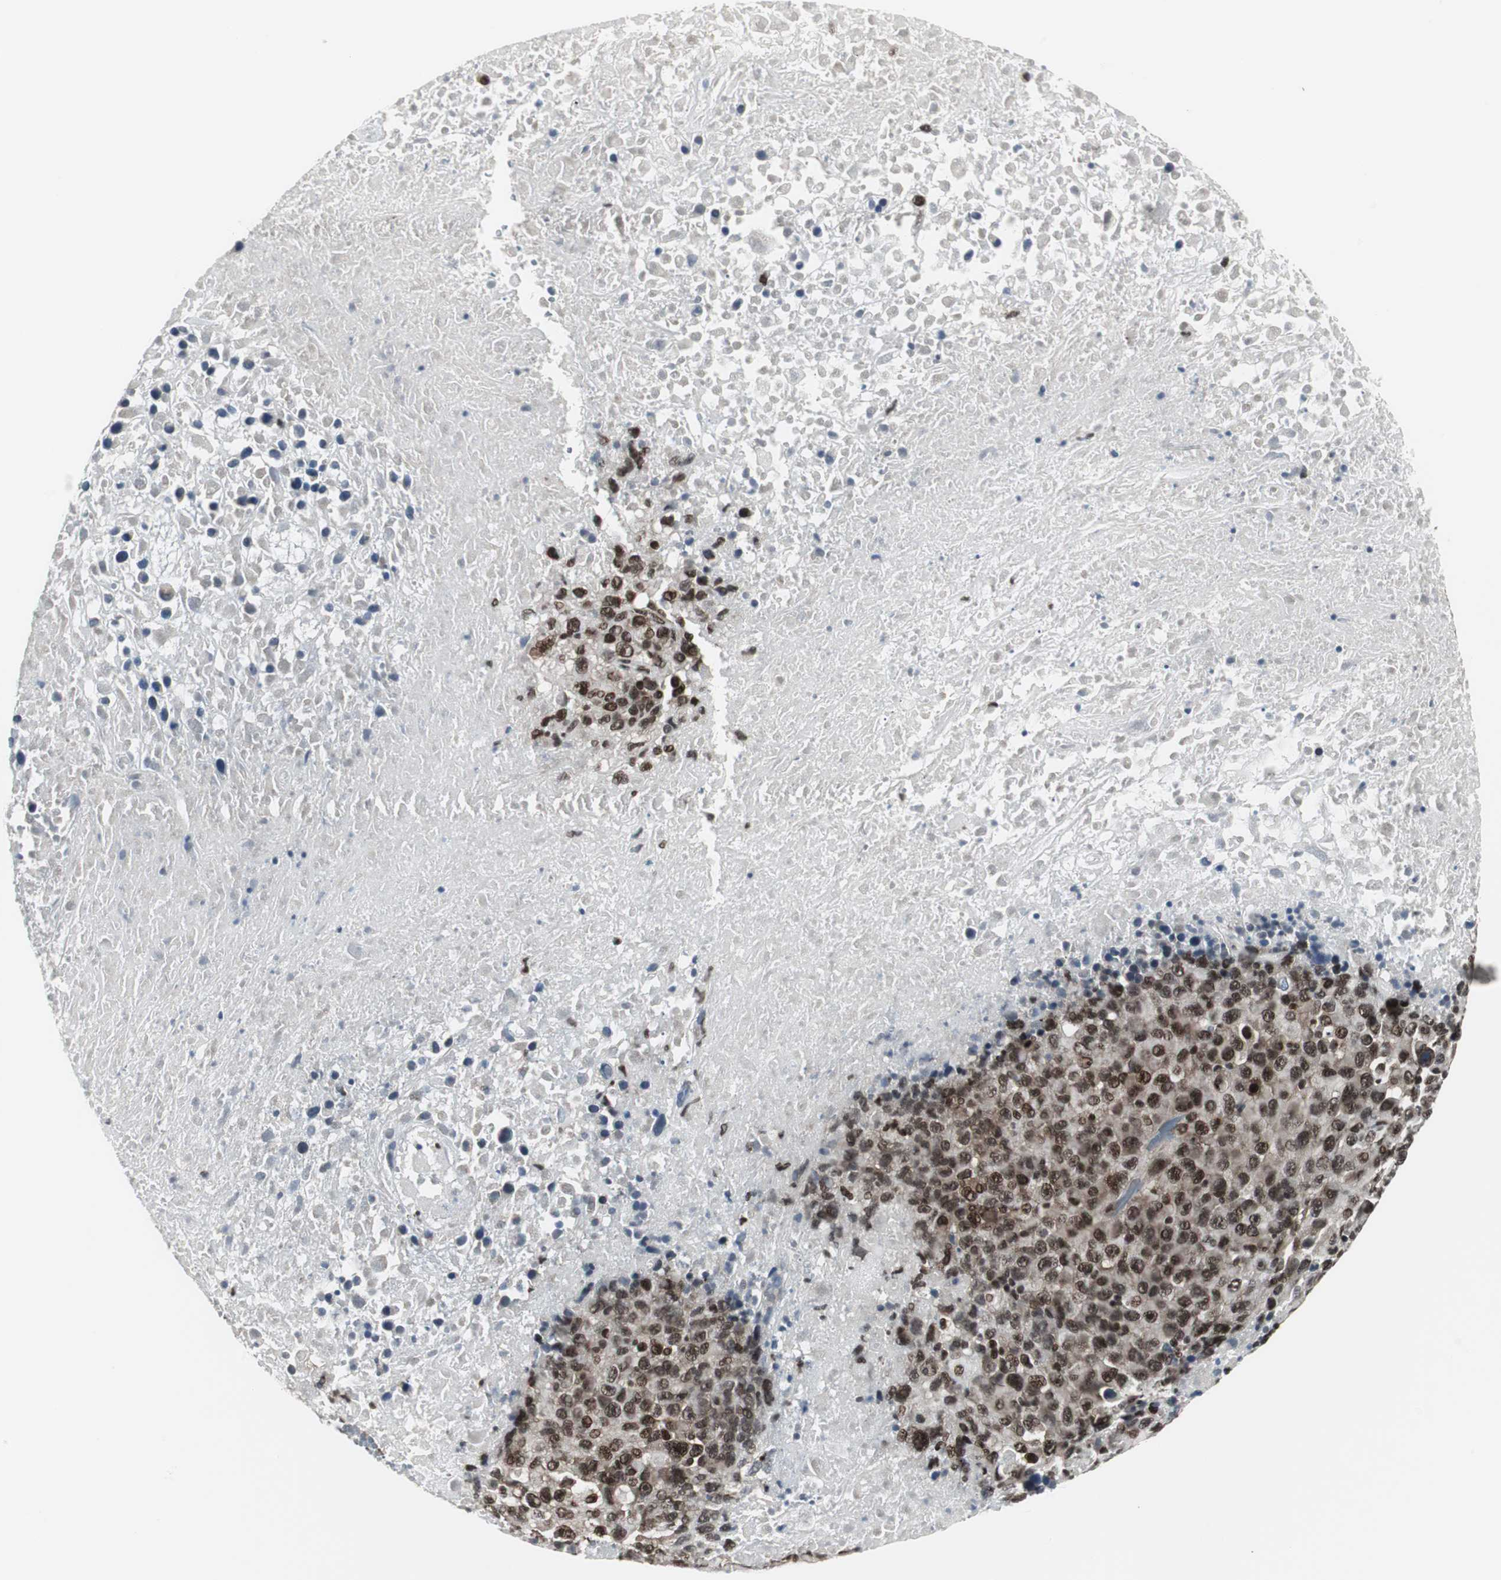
{"staining": {"intensity": "strong", "quantity": ">75%", "location": "nuclear"}, "tissue": "melanoma", "cell_type": "Tumor cells", "image_type": "cancer", "snomed": [{"axis": "morphology", "description": "Malignant melanoma, Metastatic site"}, {"axis": "topography", "description": "Cerebral cortex"}], "caption": "IHC image of malignant melanoma (metastatic site) stained for a protein (brown), which demonstrates high levels of strong nuclear expression in about >75% of tumor cells.", "gene": "CDK9", "patient": {"sex": "female", "age": 52}}